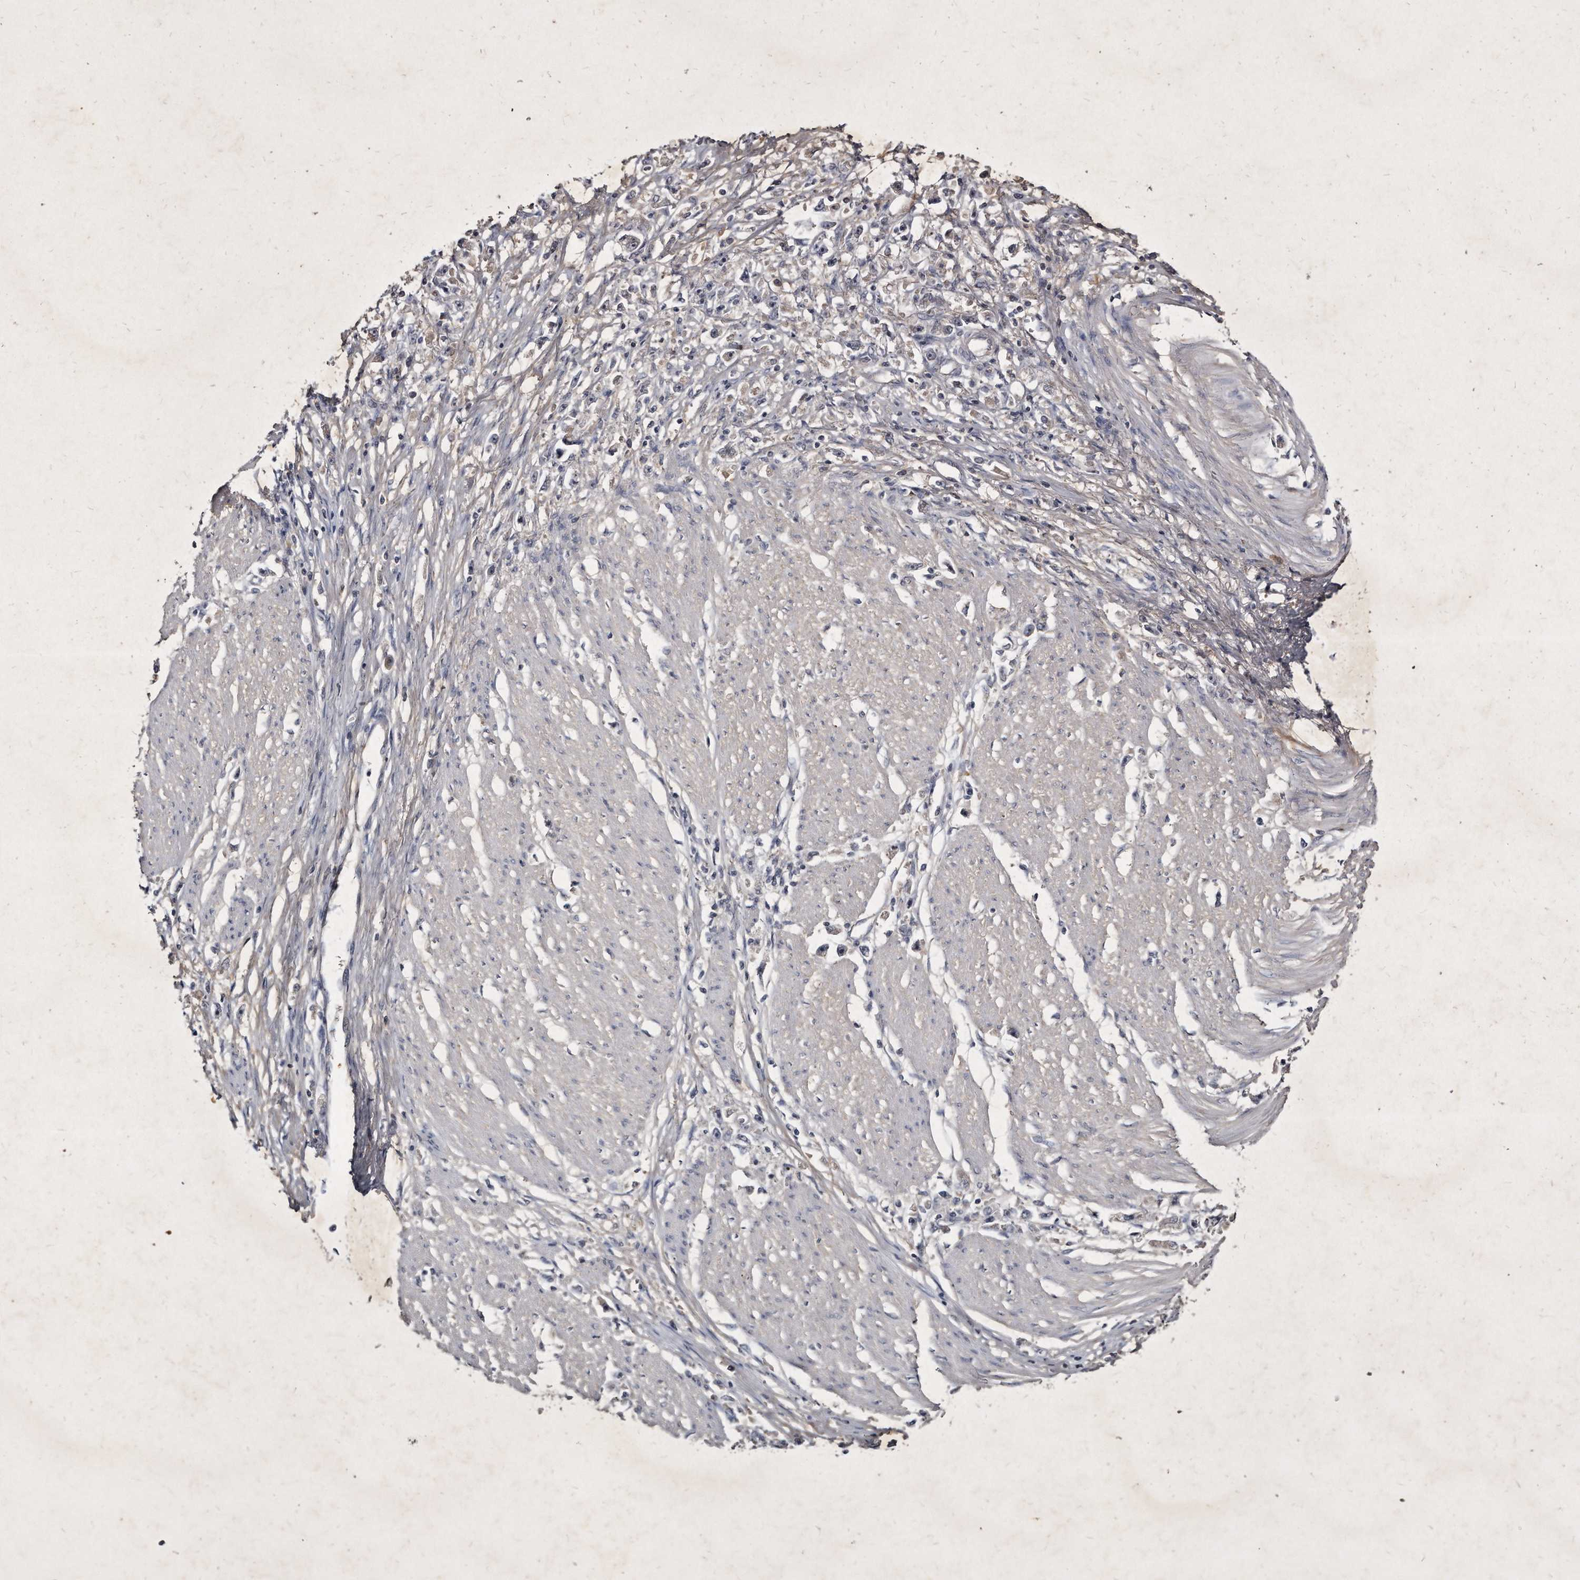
{"staining": {"intensity": "negative", "quantity": "none", "location": "none"}, "tissue": "stomach cancer", "cell_type": "Tumor cells", "image_type": "cancer", "snomed": [{"axis": "morphology", "description": "Adenocarcinoma, NOS"}, {"axis": "topography", "description": "Stomach"}], "caption": "Protein analysis of stomach cancer (adenocarcinoma) displays no significant positivity in tumor cells.", "gene": "KLHDC3", "patient": {"sex": "female", "age": 59}}